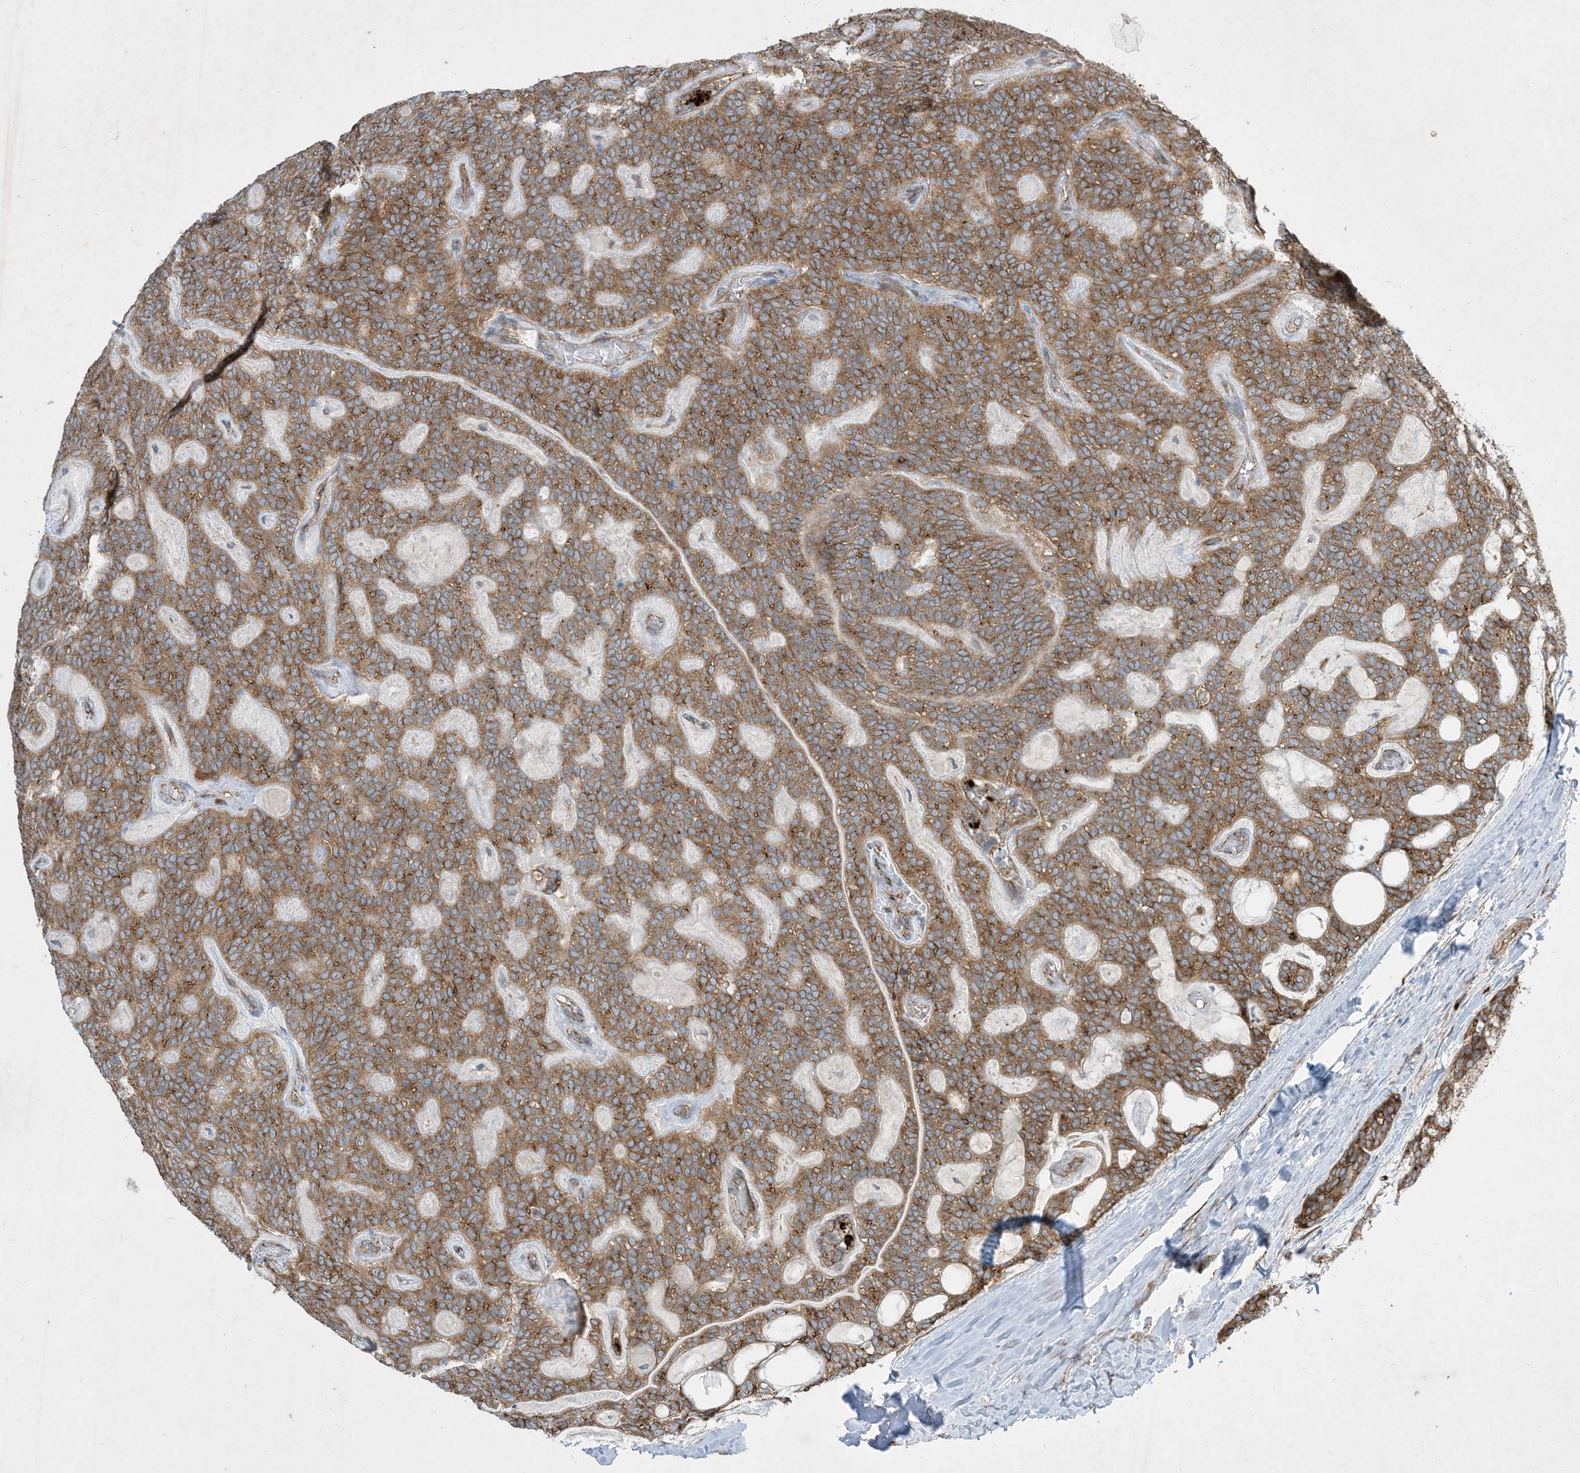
{"staining": {"intensity": "moderate", "quantity": ">75%", "location": "cytoplasmic/membranous"}, "tissue": "head and neck cancer", "cell_type": "Tumor cells", "image_type": "cancer", "snomed": [{"axis": "morphology", "description": "Adenocarcinoma, NOS"}, {"axis": "topography", "description": "Head-Neck"}], "caption": "Adenocarcinoma (head and neck) was stained to show a protein in brown. There is medium levels of moderate cytoplasmic/membranous expression in approximately >75% of tumor cells. (DAB (3,3'-diaminobenzidine) IHC, brown staining for protein, blue staining for nuclei).", "gene": "OTOP1", "patient": {"sex": "male", "age": 66}}